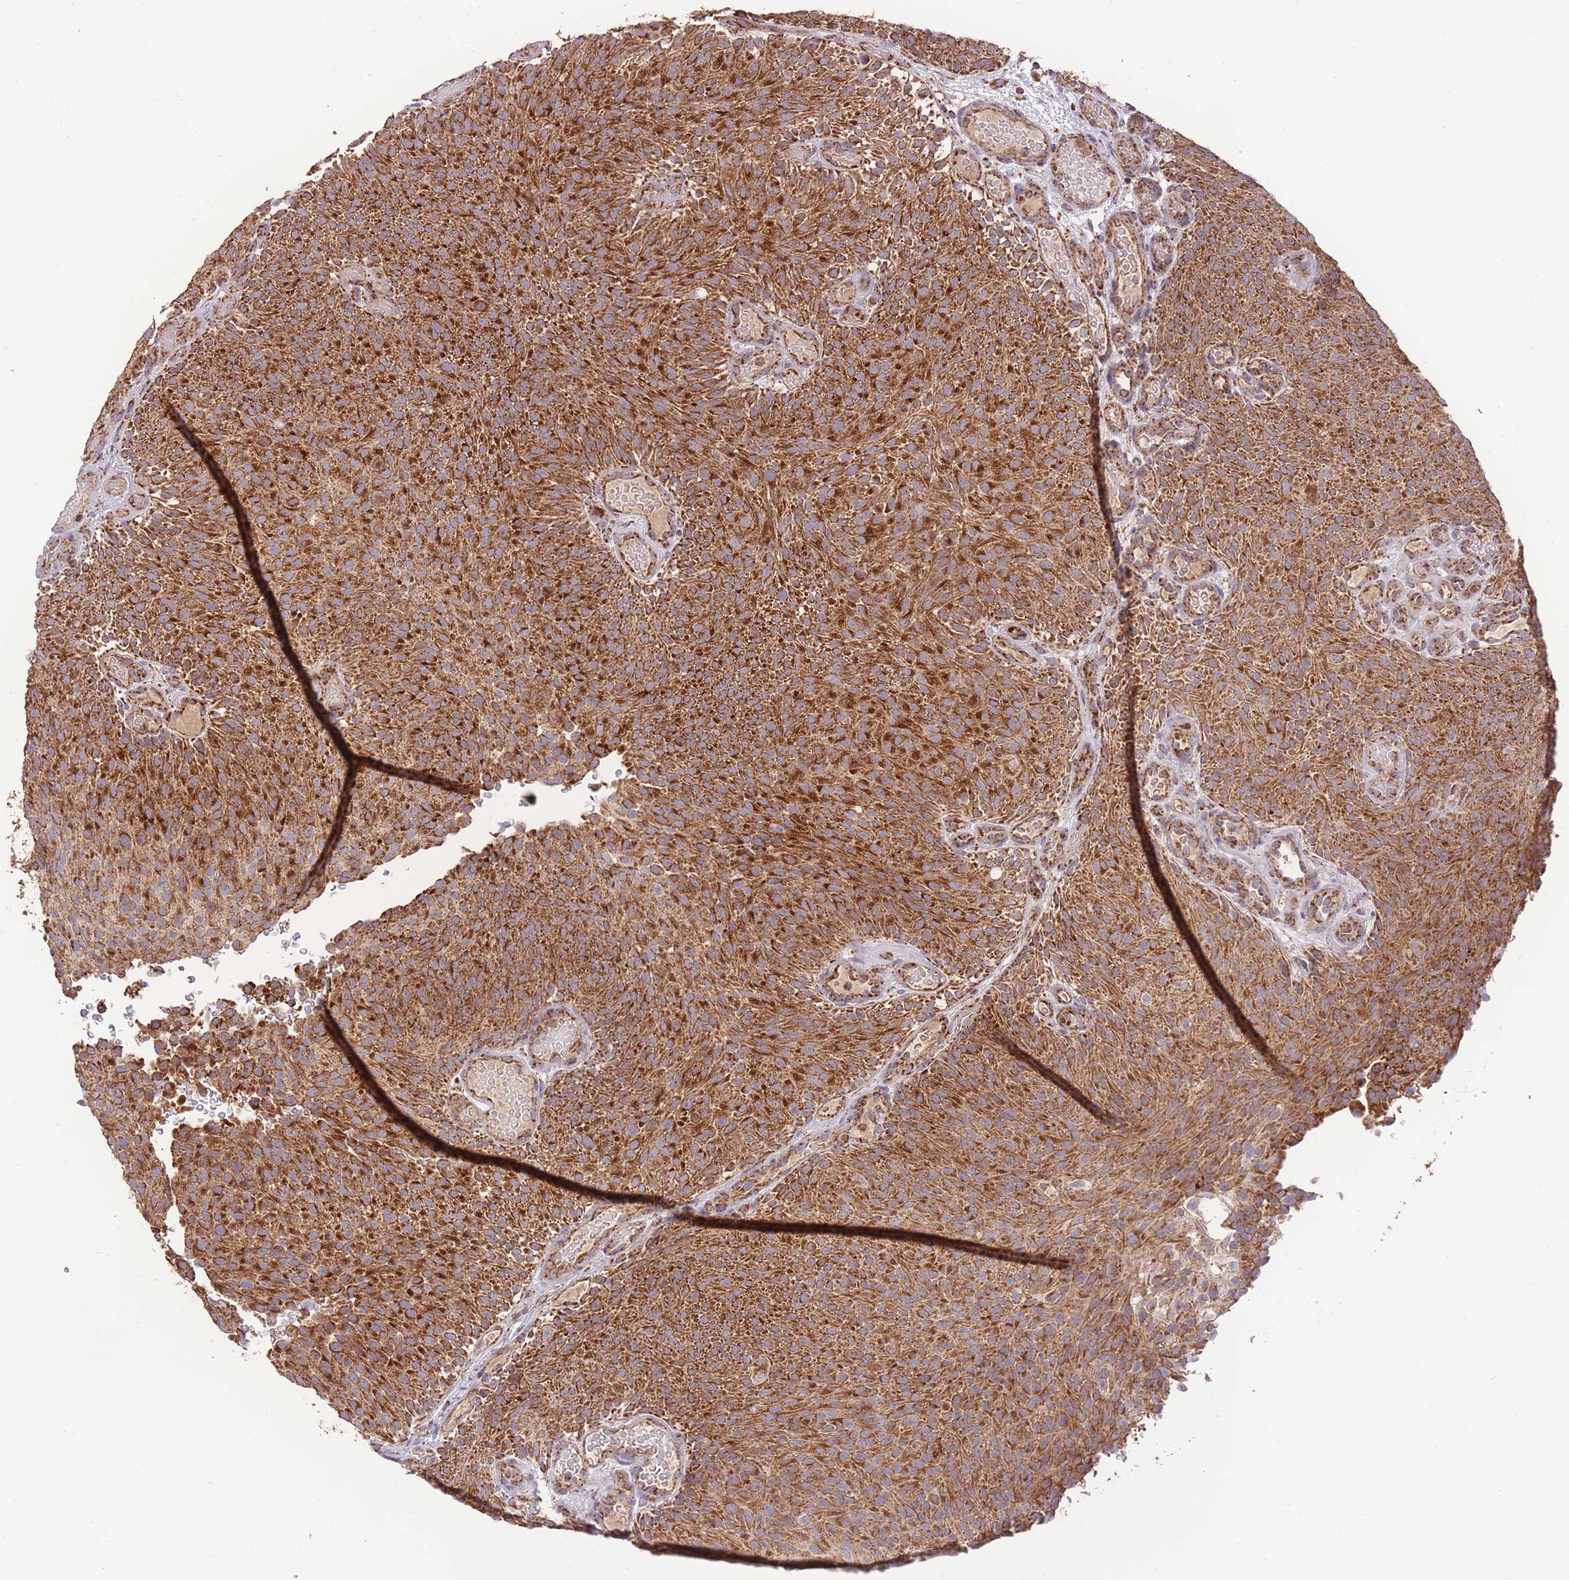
{"staining": {"intensity": "strong", "quantity": ">75%", "location": "cytoplasmic/membranous"}, "tissue": "urothelial cancer", "cell_type": "Tumor cells", "image_type": "cancer", "snomed": [{"axis": "morphology", "description": "Urothelial carcinoma, Low grade"}, {"axis": "topography", "description": "Urinary bladder"}], "caption": "Immunohistochemistry (IHC) staining of urothelial carcinoma (low-grade), which exhibits high levels of strong cytoplasmic/membranous staining in approximately >75% of tumor cells indicating strong cytoplasmic/membranous protein staining. The staining was performed using DAB (3,3'-diaminobenzidine) (brown) for protein detection and nuclei were counterstained in hematoxylin (blue).", "gene": "PREP", "patient": {"sex": "male", "age": 78}}